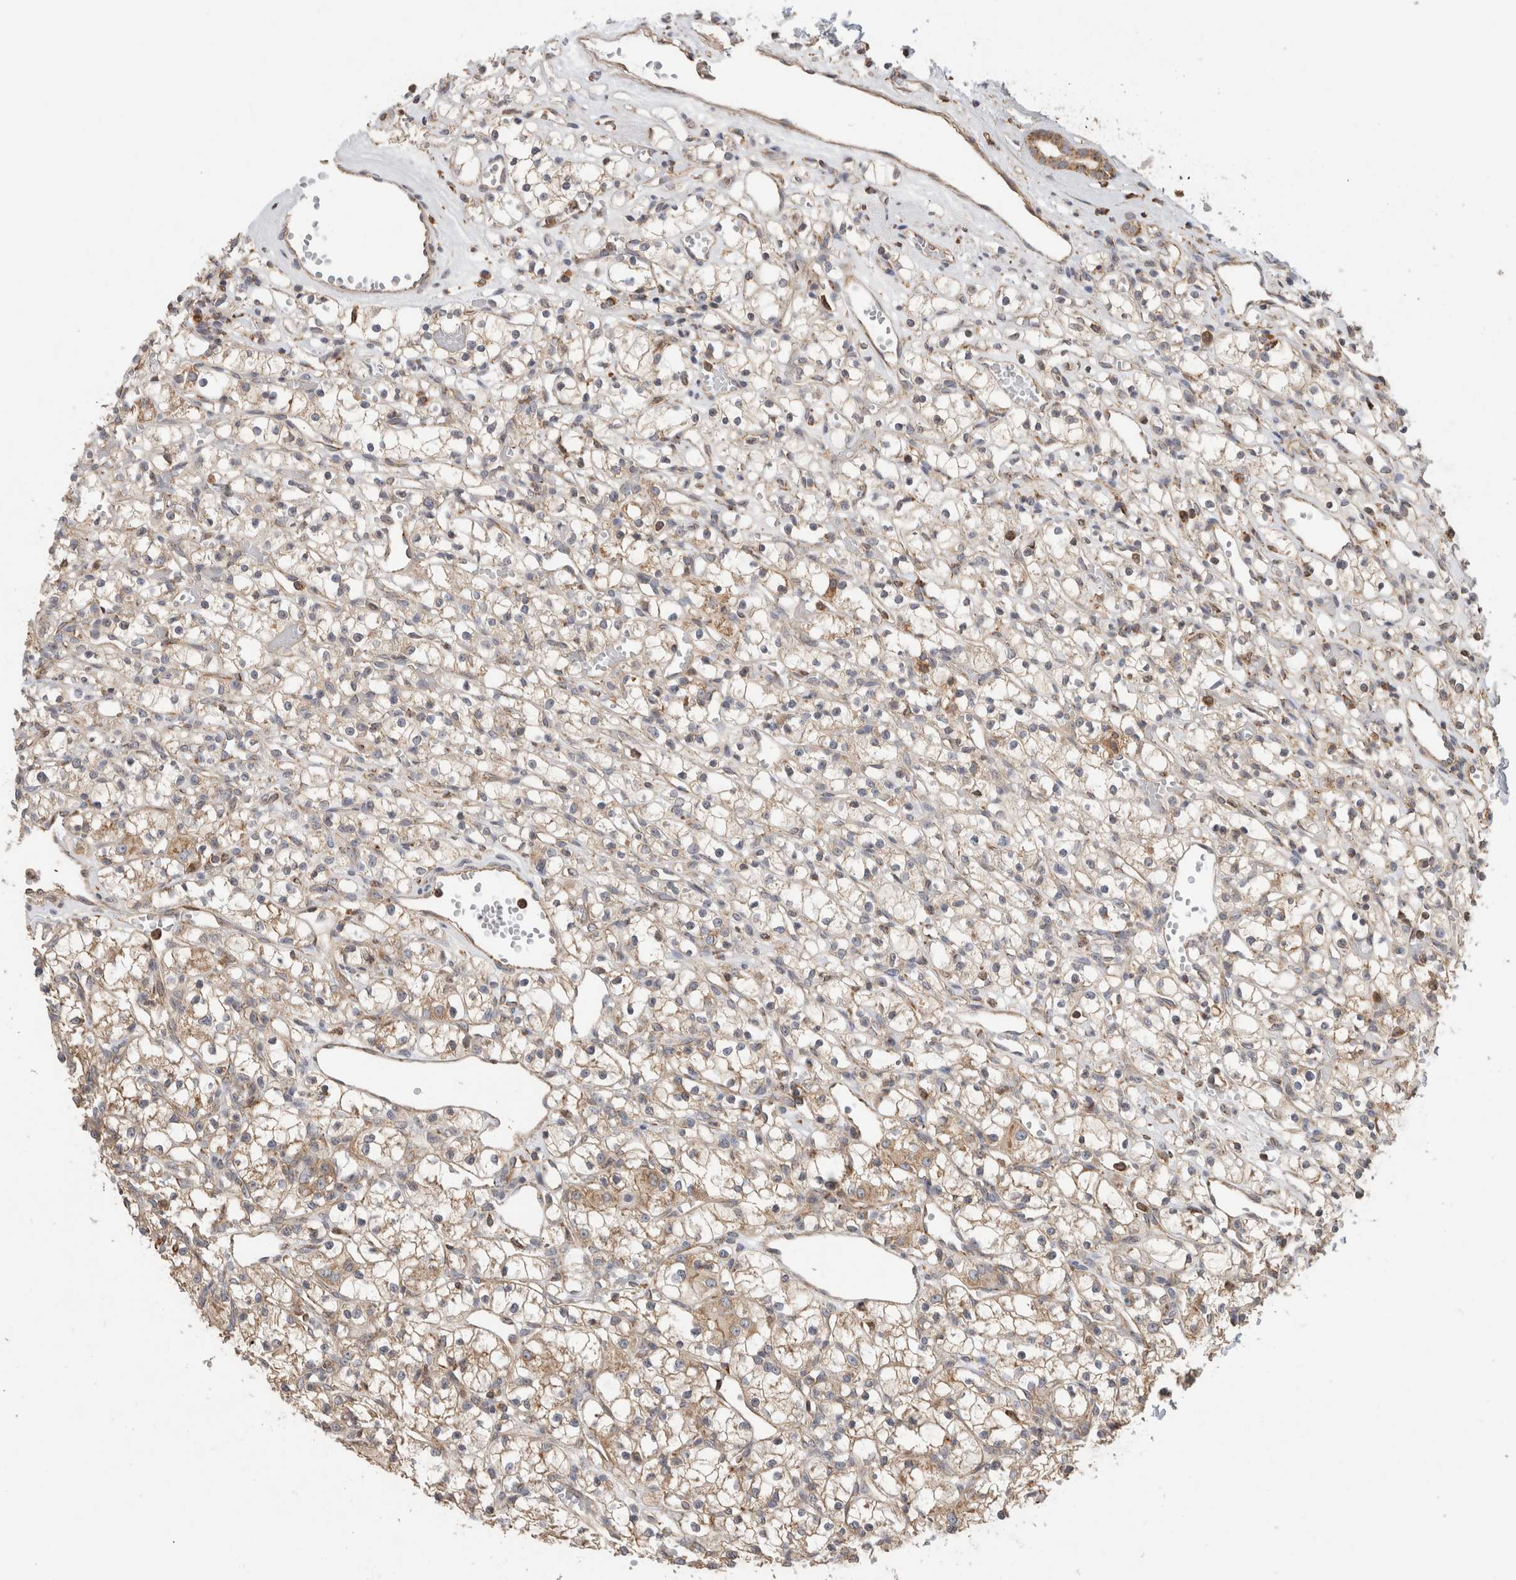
{"staining": {"intensity": "weak", "quantity": "<25%", "location": "cytoplasmic/membranous"}, "tissue": "renal cancer", "cell_type": "Tumor cells", "image_type": "cancer", "snomed": [{"axis": "morphology", "description": "Adenocarcinoma, NOS"}, {"axis": "topography", "description": "Kidney"}], "caption": "Immunohistochemistry photomicrograph of neoplastic tissue: human adenocarcinoma (renal) stained with DAB displays no significant protein positivity in tumor cells.", "gene": "IMMP2L", "patient": {"sex": "female", "age": 59}}